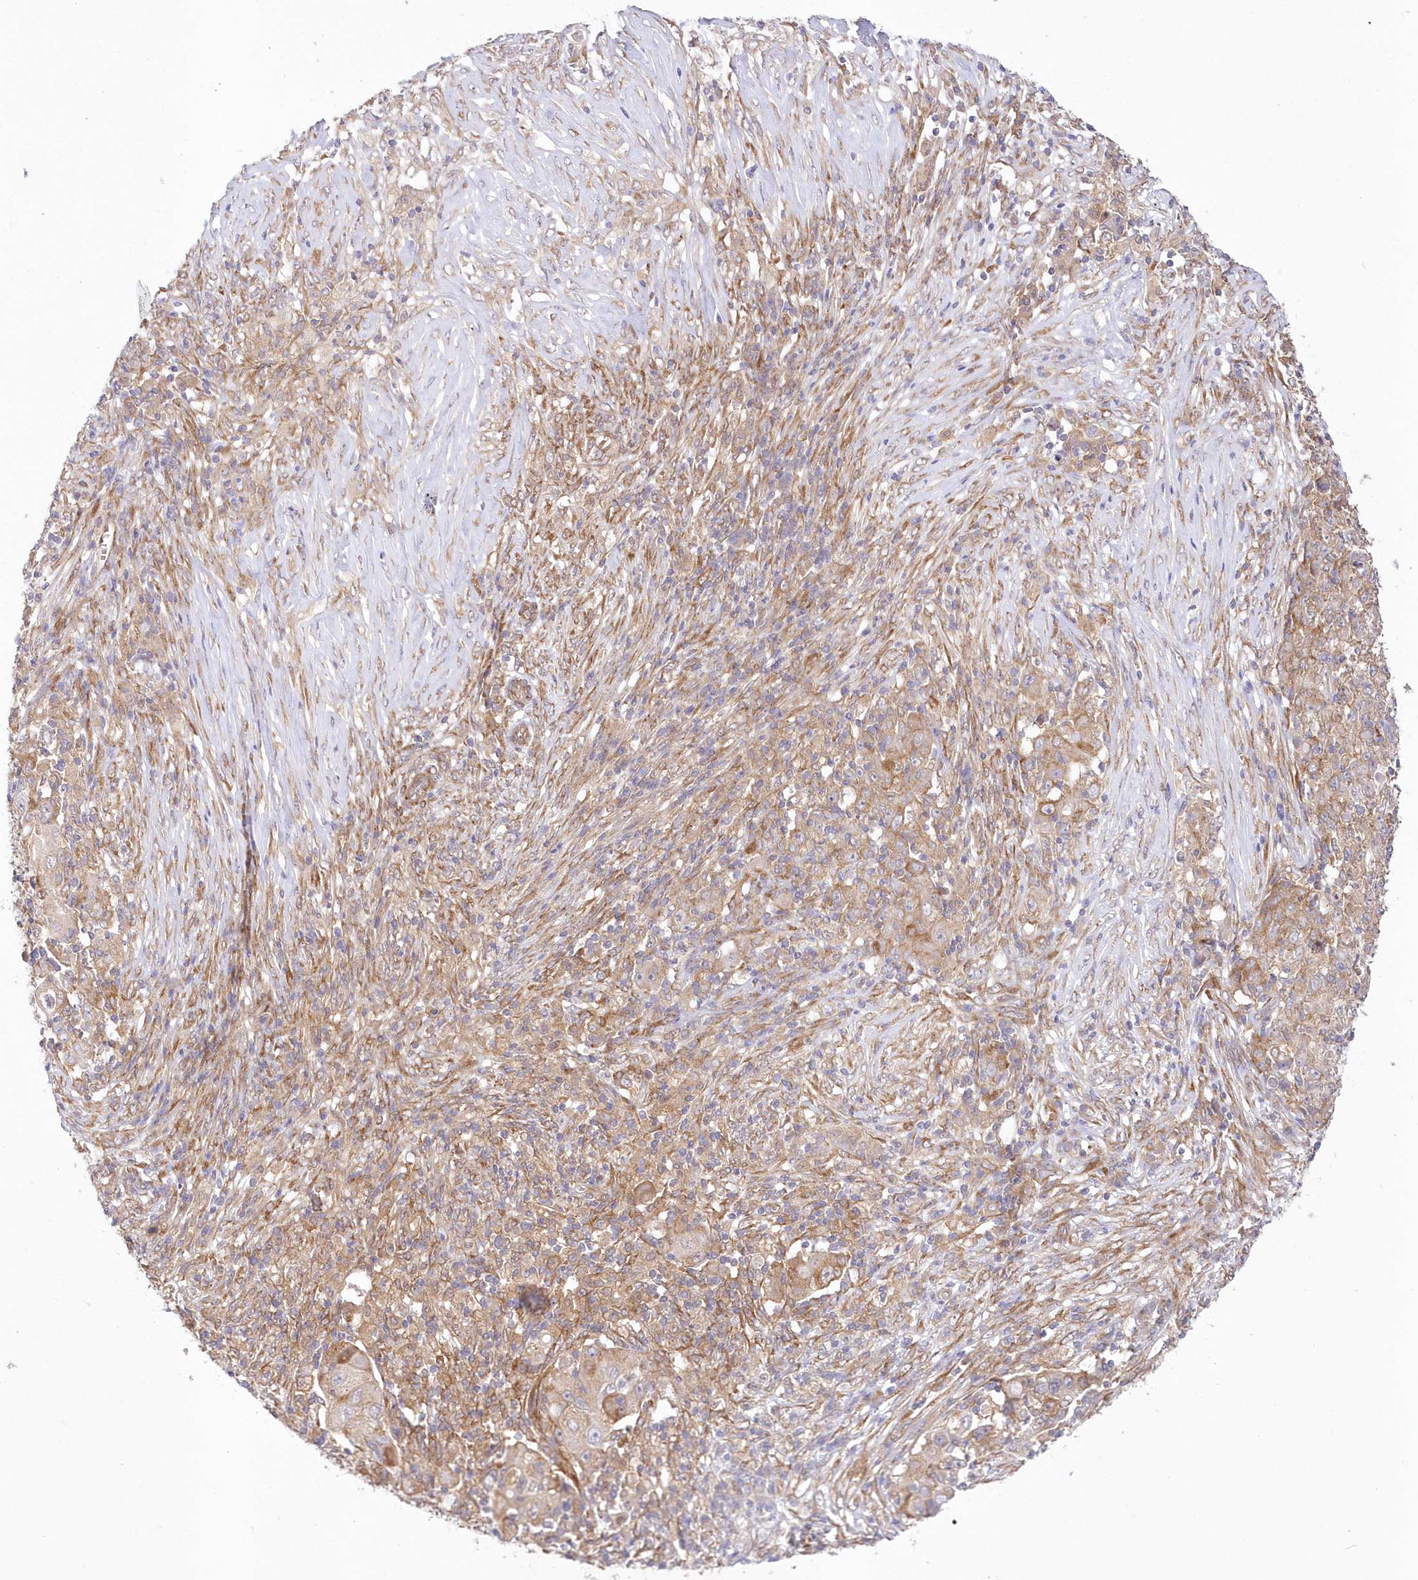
{"staining": {"intensity": "moderate", "quantity": "25%-75%", "location": "cytoplasmic/membranous"}, "tissue": "ovarian cancer", "cell_type": "Tumor cells", "image_type": "cancer", "snomed": [{"axis": "morphology", "description": "Carcinoma, endometroid"}, {"axis": "topography", "description": "Ovary"}], "caption": "Ovarian cancer tissue demonstrates moderate cytoplasmic/membranous staining in about 25%-75% of tumor cells, visualized by immunohistochemistry.", "gene": "RNPEP", "patient": {"sex": "female", "age": 42}}